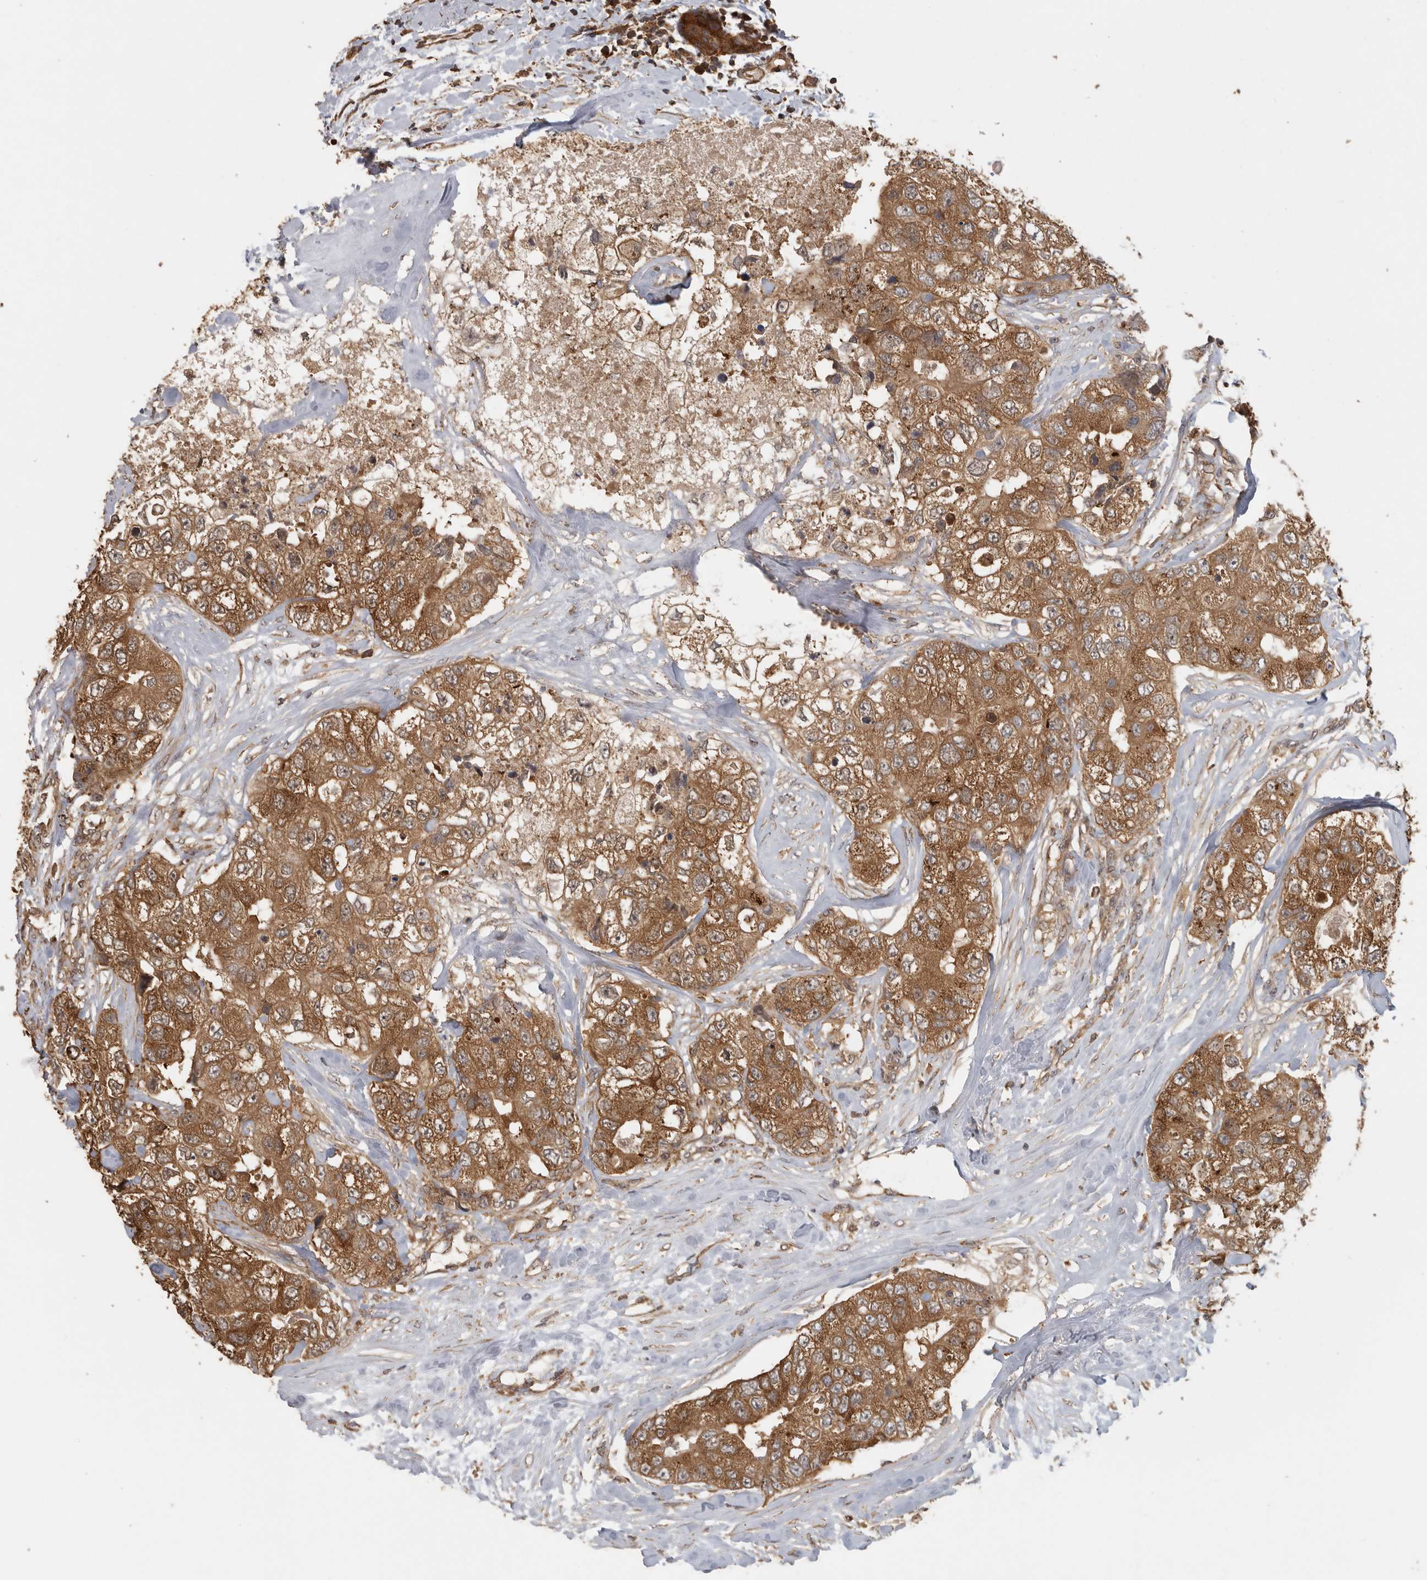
{"staining": {"intensity": "moderate", "quantity": ">75%", "location": "cytoplasmic/membranous"}, "tissue": "breast cancer", "cell_type": "Tumor cells", "image_type": "cancer", "snomed": [{"axis": "morphology", "description": "Duct carcinoma"}, {"axis": "topography", "description": "Breast"}], "caption": "Moderate cytoplasmic/membranous protein staining is seen in about >75% of tumor cells in breast infiltrating ductal carcinoma.", "gene": "CCT8", "patient": {"sex": "female", "age": 62}}